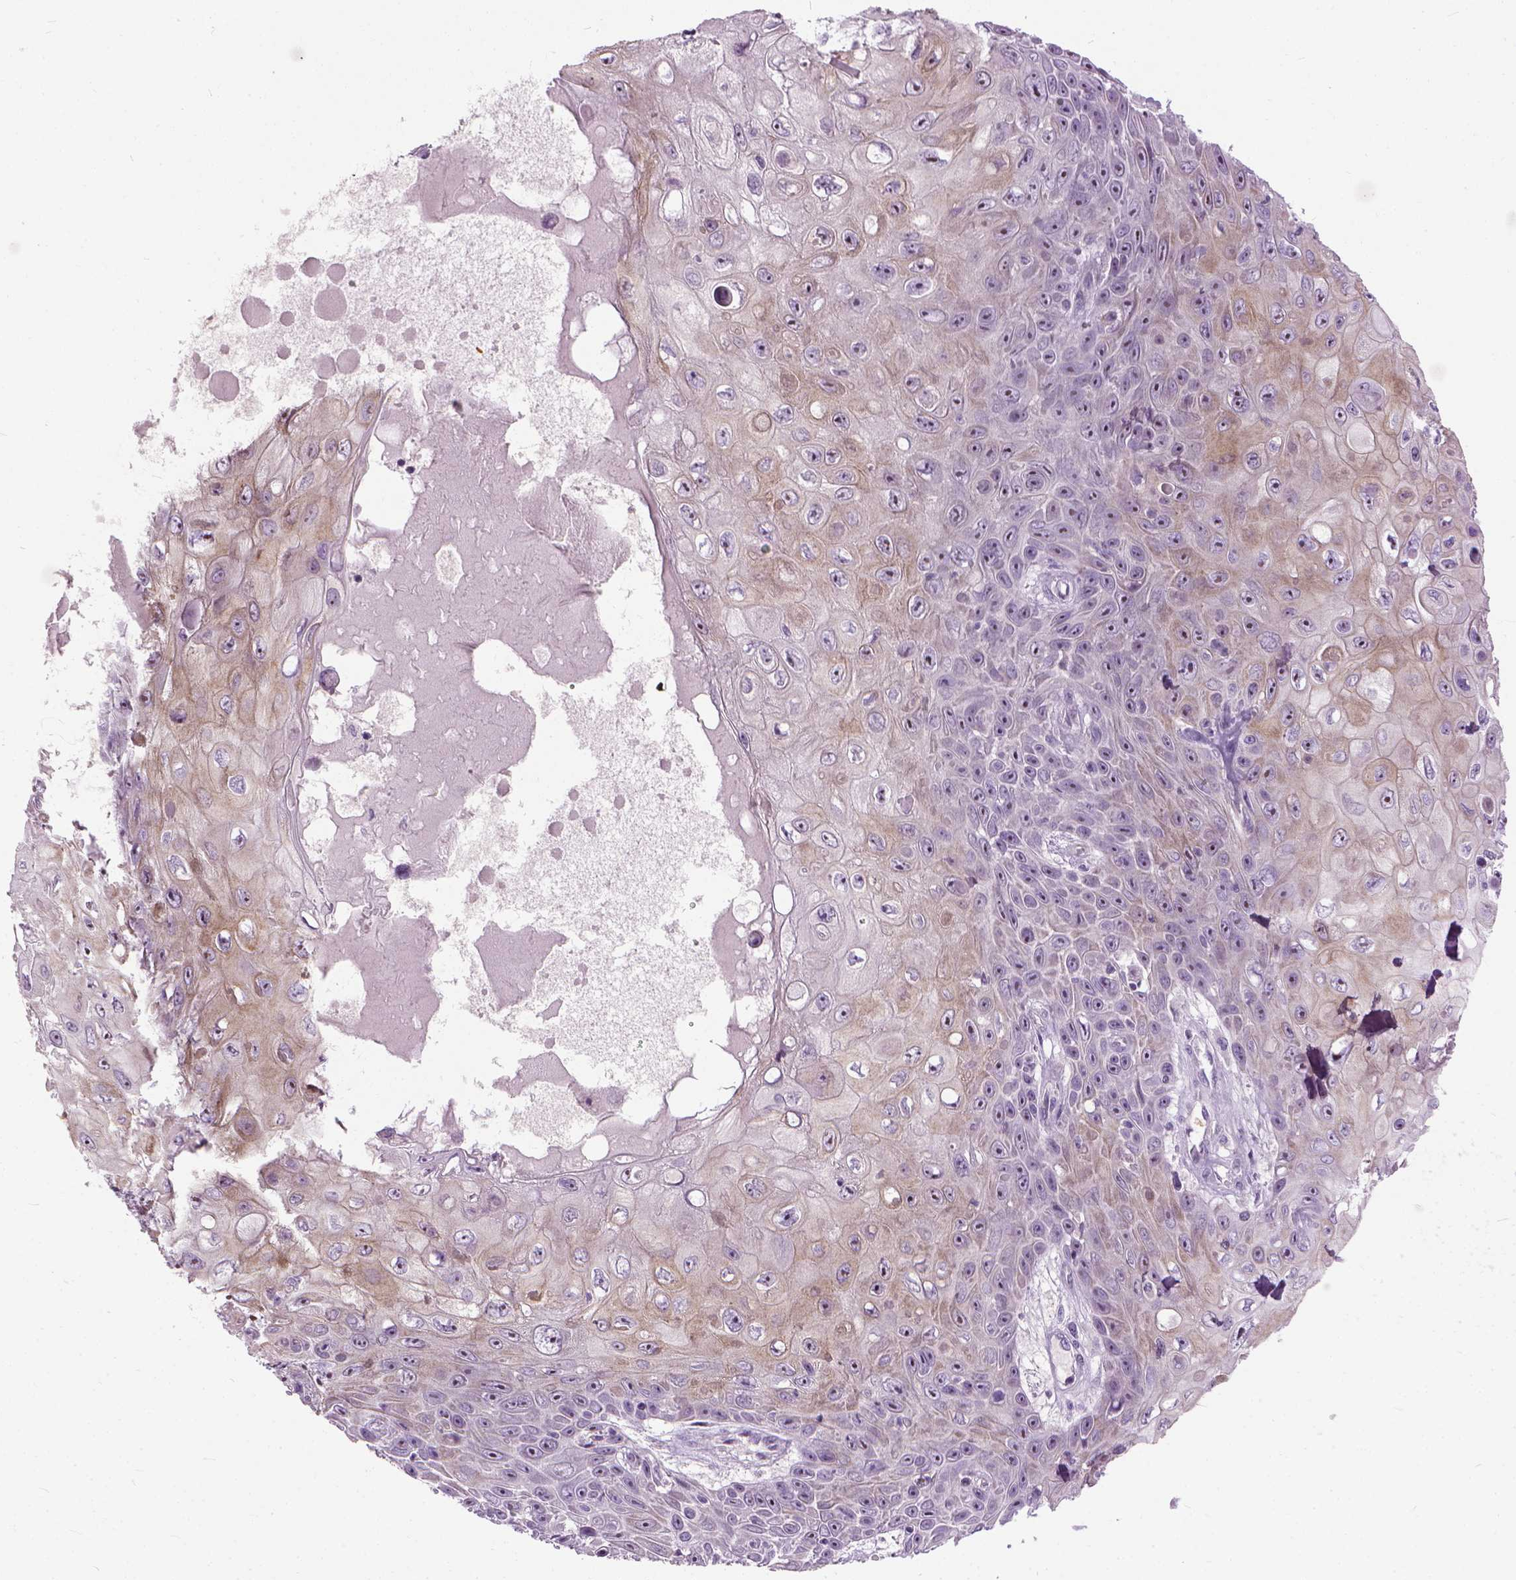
{"staining": {"intensity": "weak", "quantity": "25%-75%", "location": "cytoplasmic/membranous"}, "tissue": "skin cancer", "cell_type": "Tumor cells", "image_type": "cancer", "snomed": [{"axis": "morphology", "description": "Squamous cell carcinoma, NOS"}, {"axis": "topography", "description": "Skin"}], "caption": "High-power microscopy captured an immunohistochemistry (IHC) image of skin cancer, revealing weak cytoplasmic/membranous positivity in approximately 25%-75% of tumor cells.", "gene": "MAPT", "patient": {"sex": "male", "age": 82}}